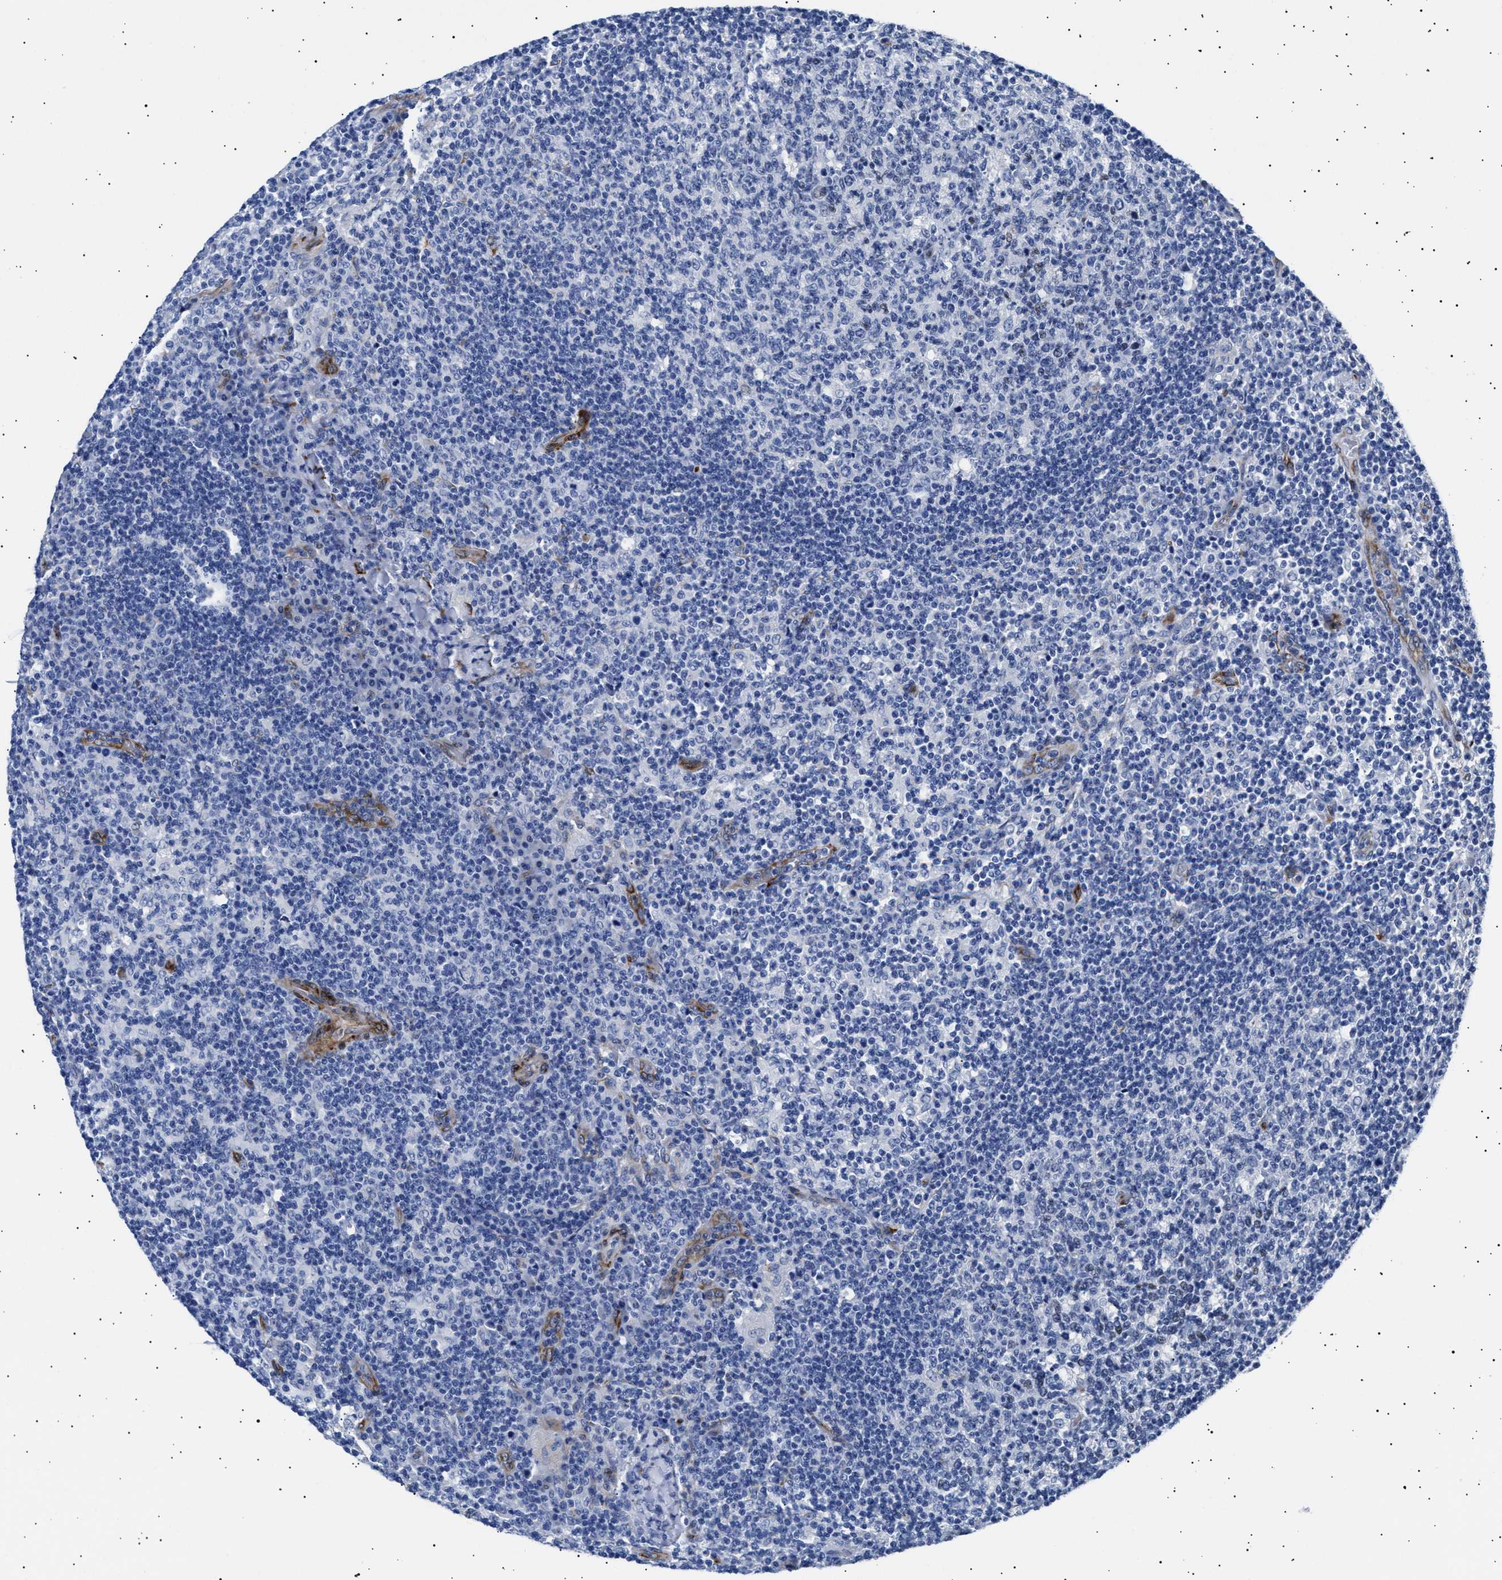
{"staining": {"intensity": "negative", "quantity": "none", "location": "none"}, "tissue": "lymph node", "cell_type": "Germinal center cells", "image_type": "normal", "snomed": [{"axis": "morphology", "description": "Normal tissue, NOS"}, {"axis": "morphology", "description": "Inflammation, NOS"}, {"axis": "topography", "description": "Lymph node"}], "caption": "Benign lymph node was stained to show a protein in brown. There is no significant staining in germinal center cells.", "gene": "HEMGN", "patient": {"sex": "male", "age": 55}}